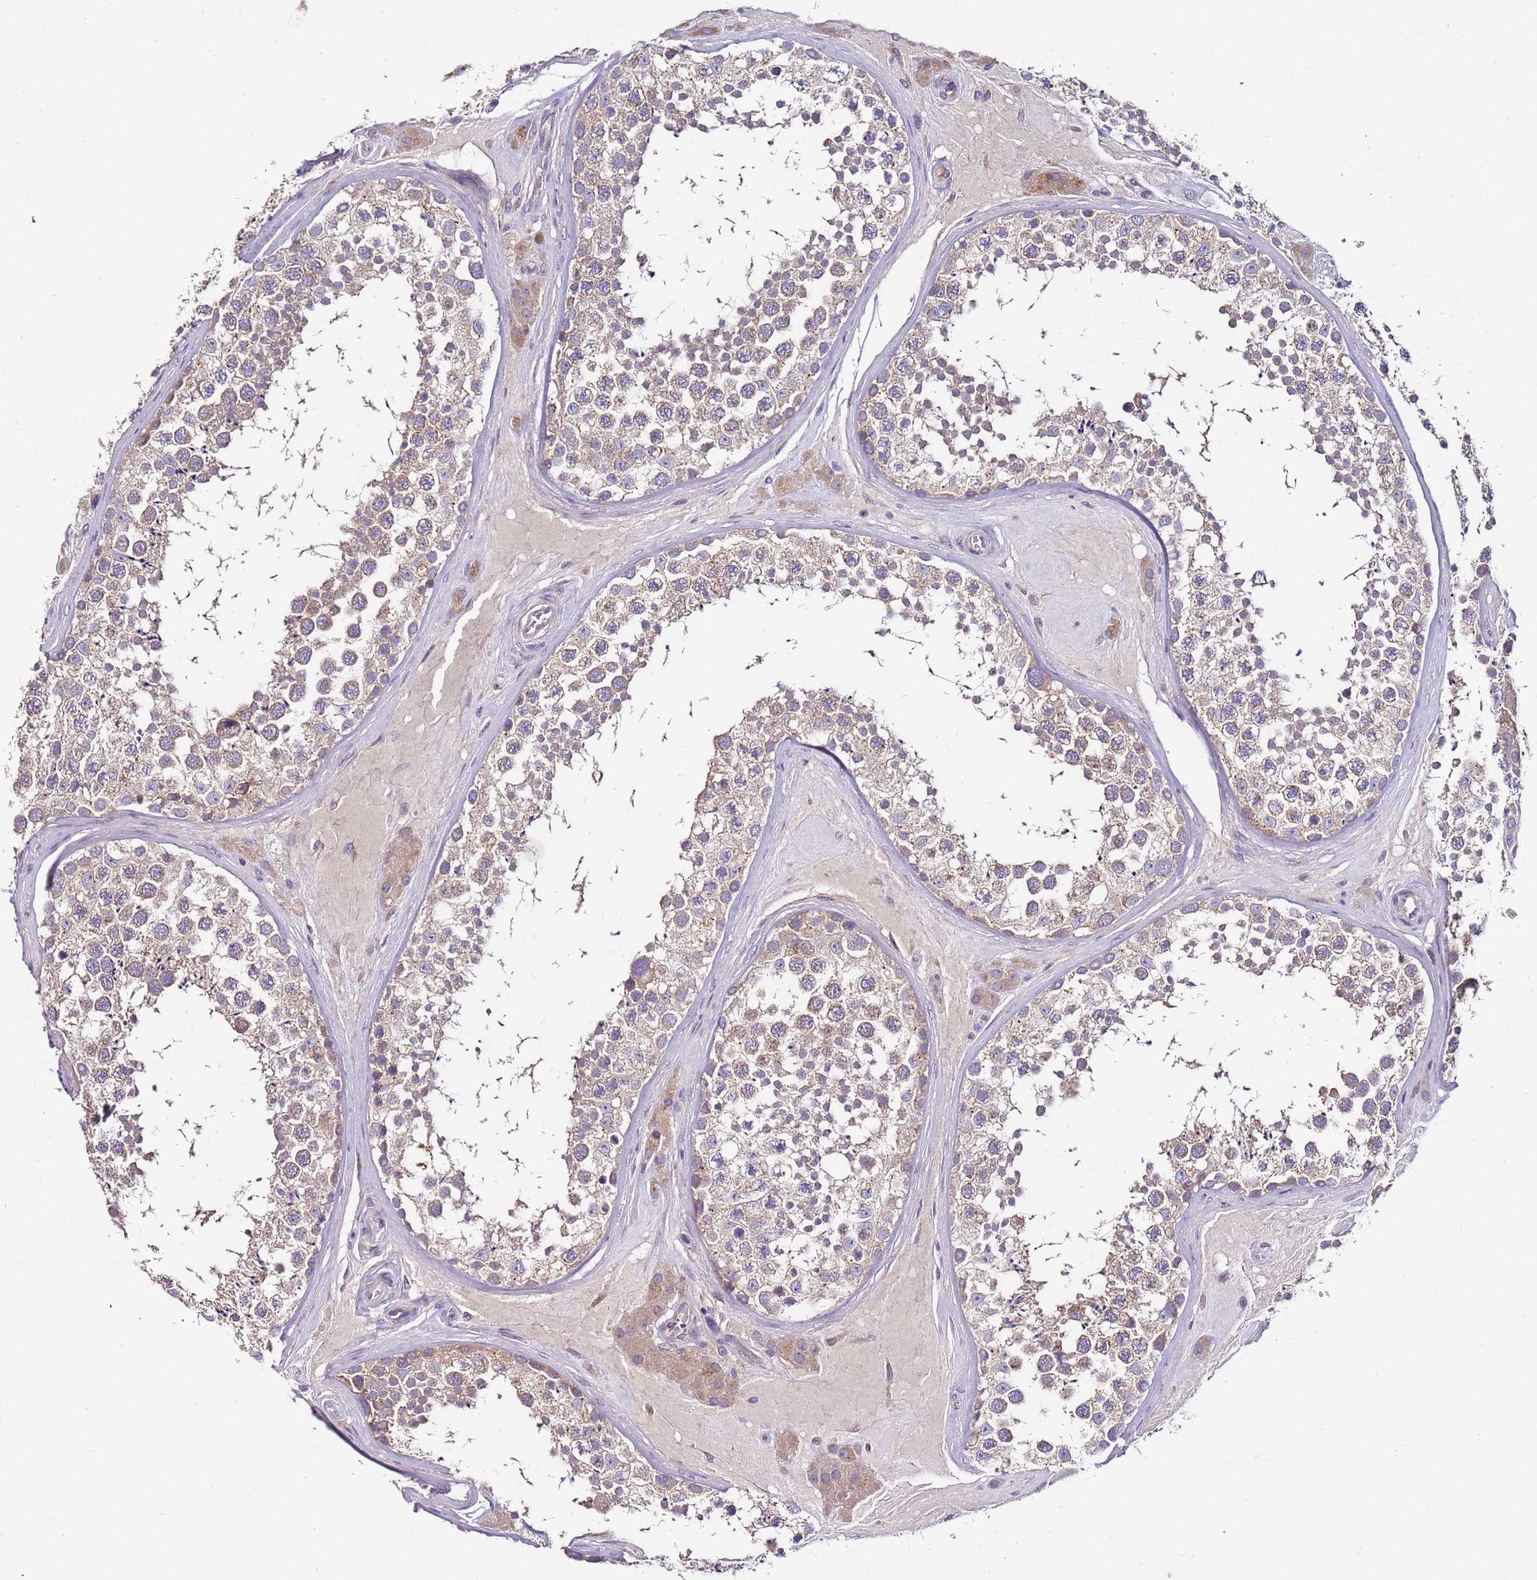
{"staining": {"intensity": "weak", "quantity": "25%-75%", "location": "cytoplasmic/membranous"}, "tissue": "testis", "cell_type": "Cells in seminiferous ducts", "image_type": "normal", "snomed": [{"axis": "morphology", "description": "Normal tissue, NOS"}, {"axis": "topography", "description": "Testis"}], "caption": "Immunohistochemistry (IHC) of unremarkable testis shows low levels of weak cytoplasmic/membranous positivity in about 25%-75% of cells in seminiferous ducts. The protein is shown in brown color, while the nuclei are stained blue.", "gene": "FAM20A", "patient": {"sex": "male", "age": 46}}